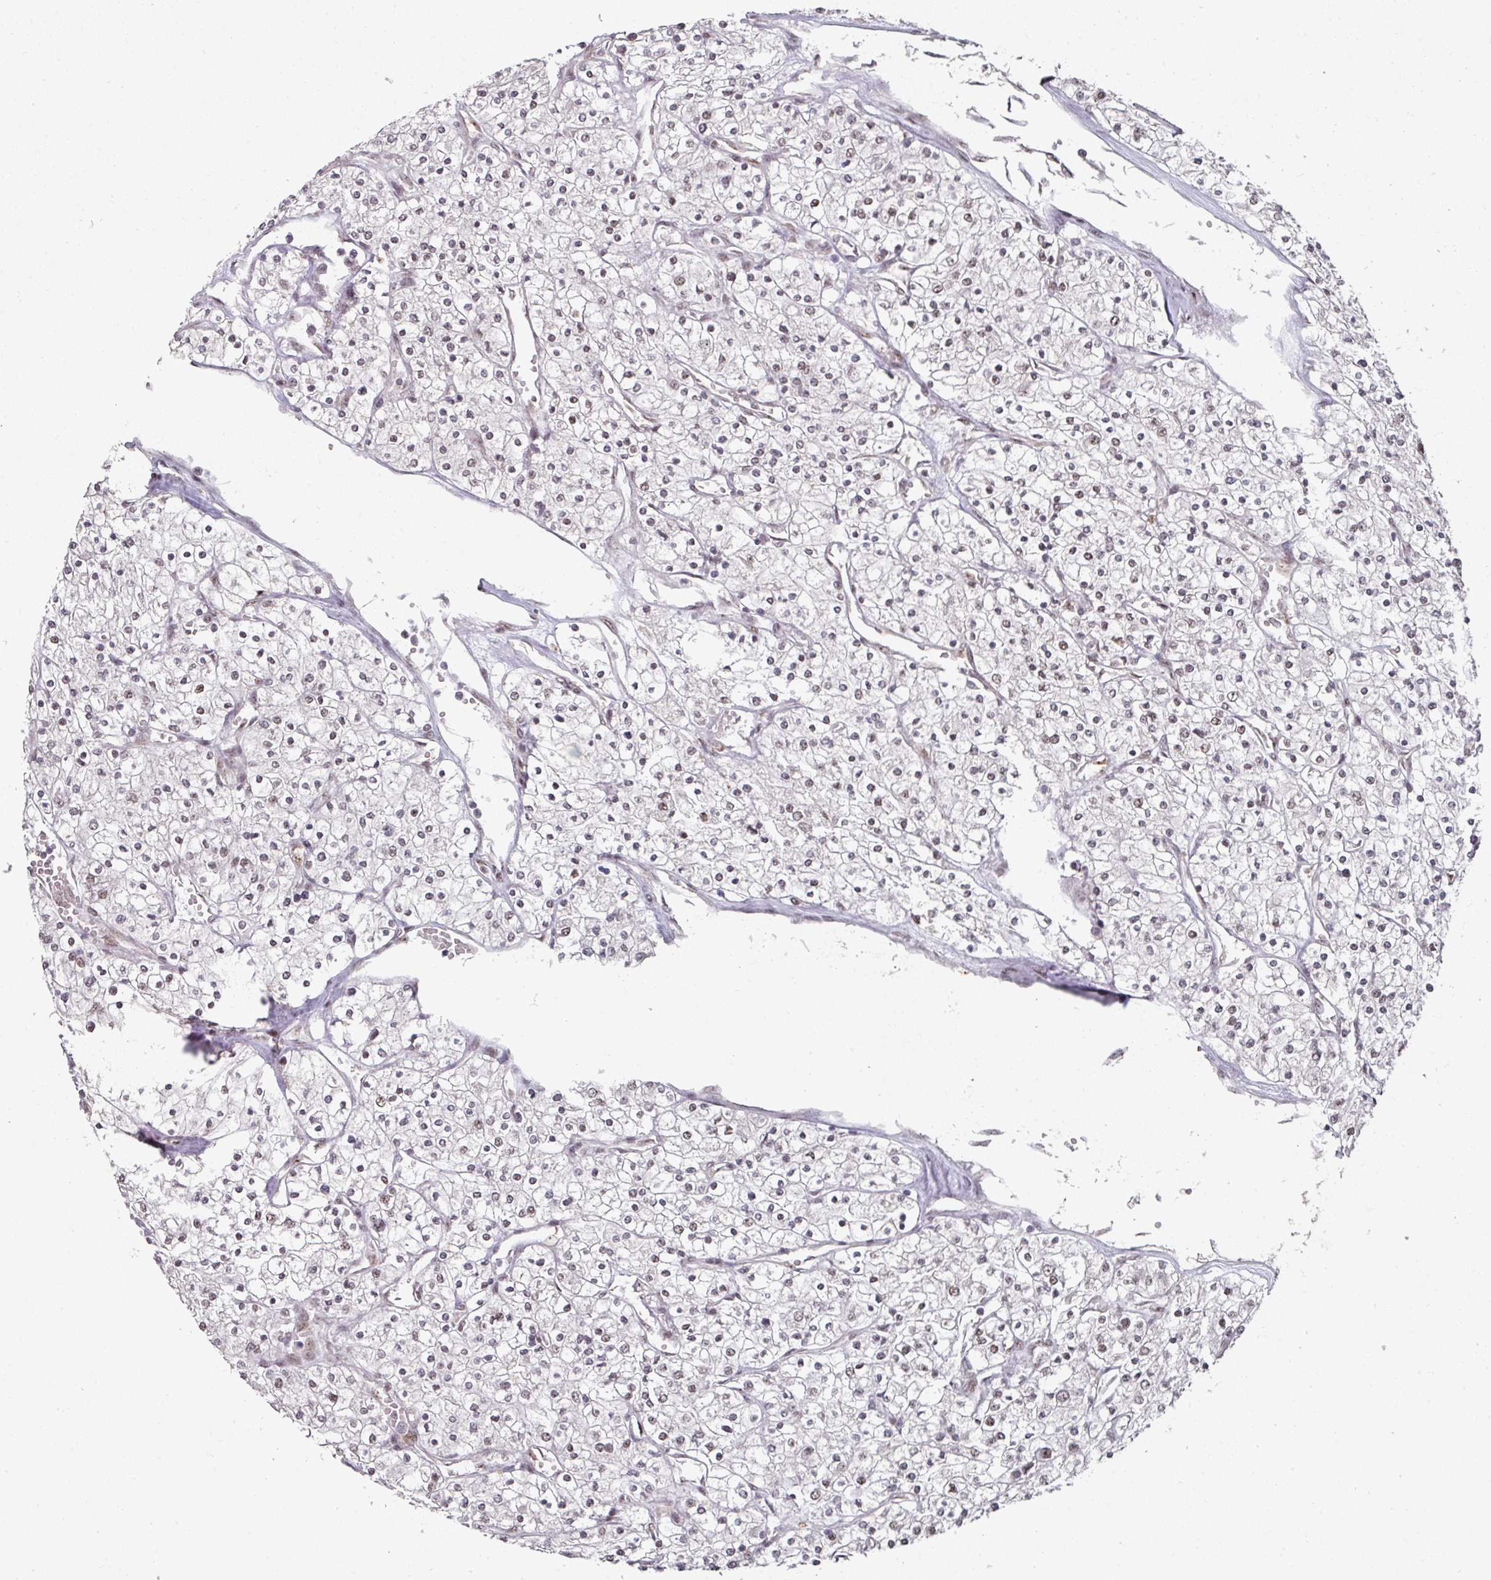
{"staining": {"intensity": "weak", "quantity": "25%-75%", "location": "nuclear"}, "tissue": "renal cancer", "cell_type": "Tumor cells", "image_type": "cancer", "snomed": [{"axis": "morphology", "description": "Adenocarcinoma, NOS"}, {"axis": "topography", "description": "Kidney"}], "caption": "DAB immunohistochemical staining of renal cancer demonstrates weak nuclear protein positivity in about 25%-75% of tumor cells. The protein of interest is stained brown, and the nuclei are stained in blue (DAB IHC with brightfield microscopy, high magnification).", "gene": "MEPCE", "patient": {"sex": "male", "age": 80}}